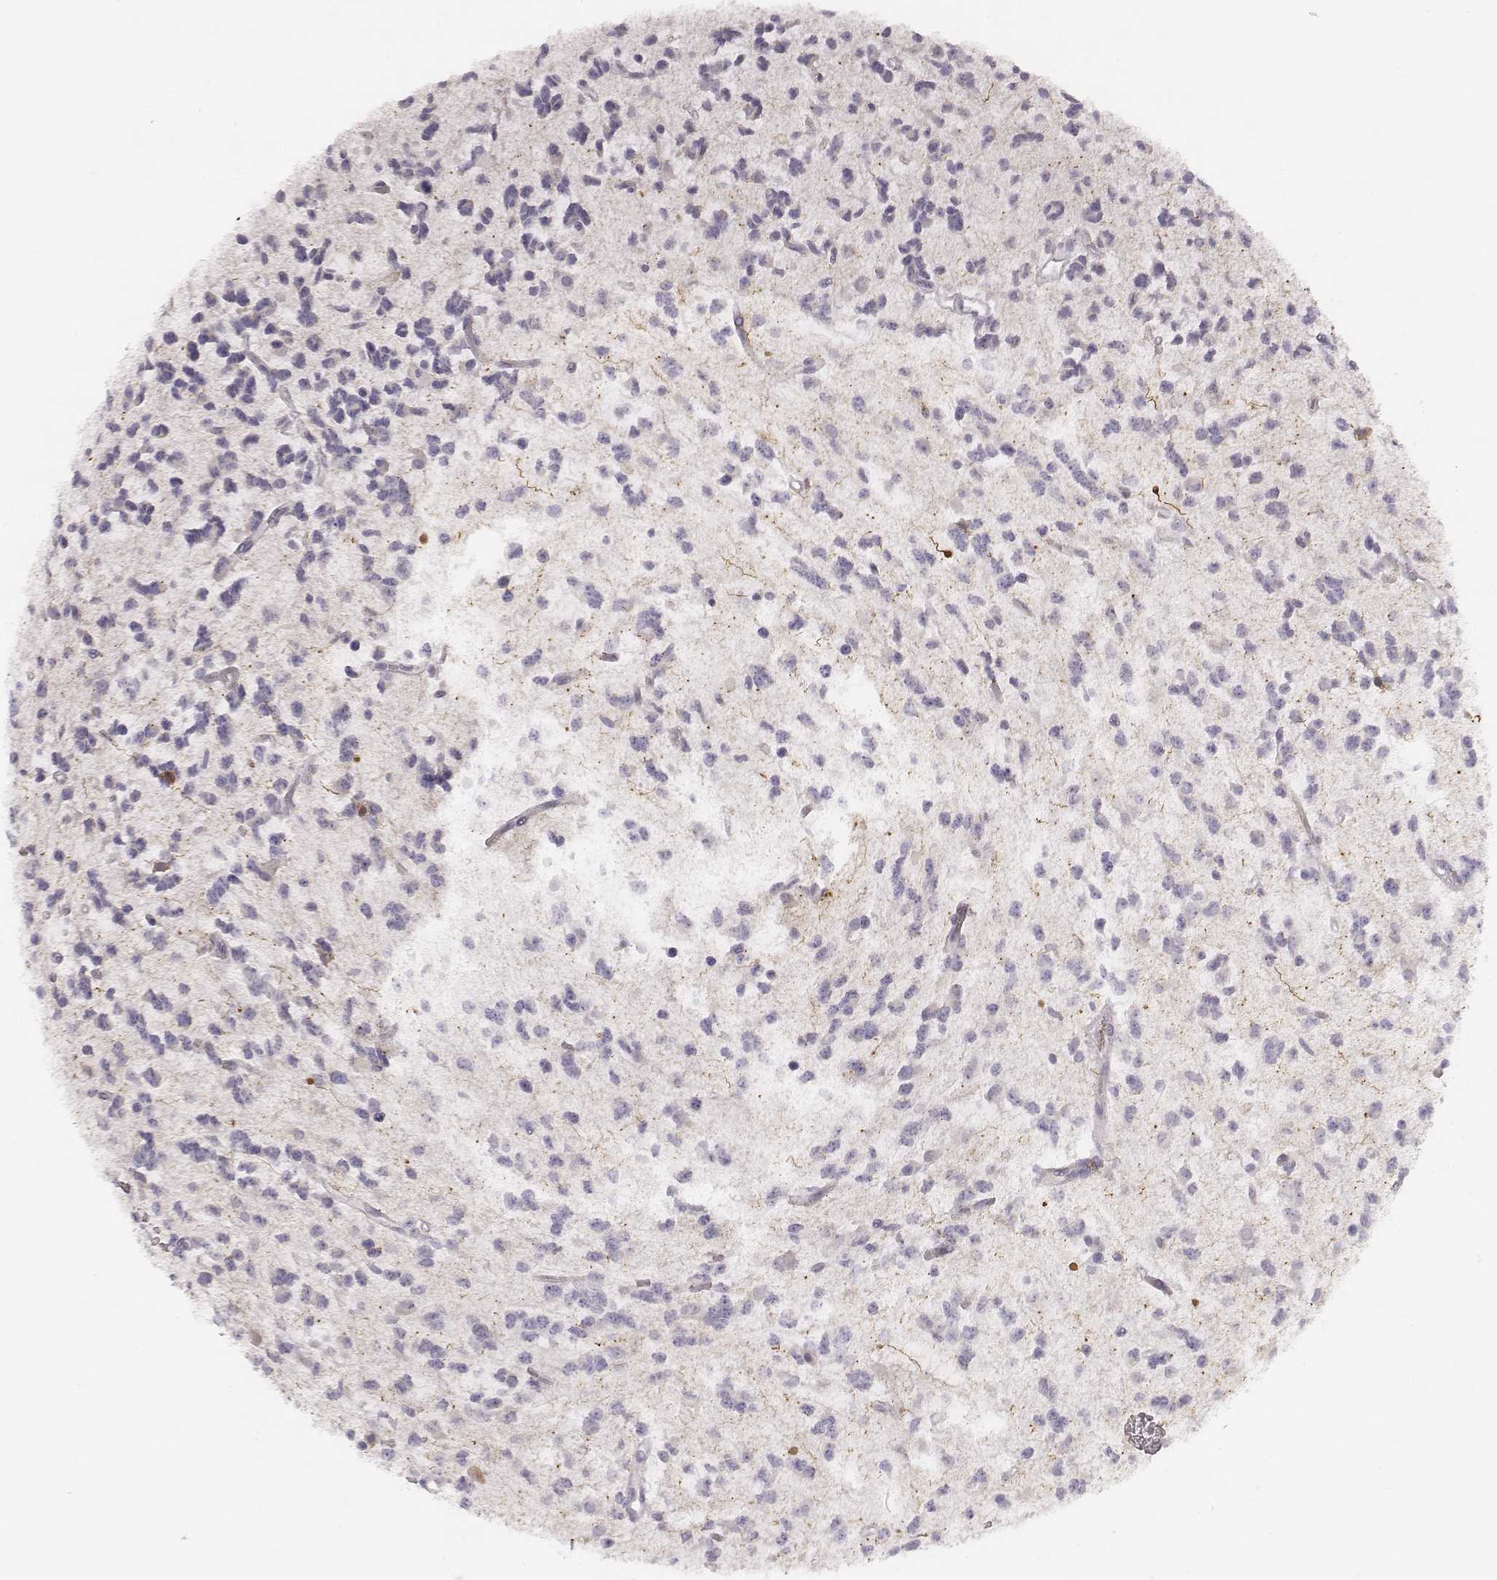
{"staining": {"intensity": "negative", "quantity": "none", "location": "none"}, "tissue": "glioma", "cell_type": "Tumor cells", "image_type": "cancer", "snomed": [{"axis": "morphology", "description": "Glioma, malignant, Low grade"}, {"axis": "topography", "description": "Brain"}], "caption": "Immunohistochemistry photomicrograph of glioma stained for a protein (brown), which reveals no positivity in tumor cells.", "gene": "KCNJ12", "patient": {"sex": "female", "age": 45}}